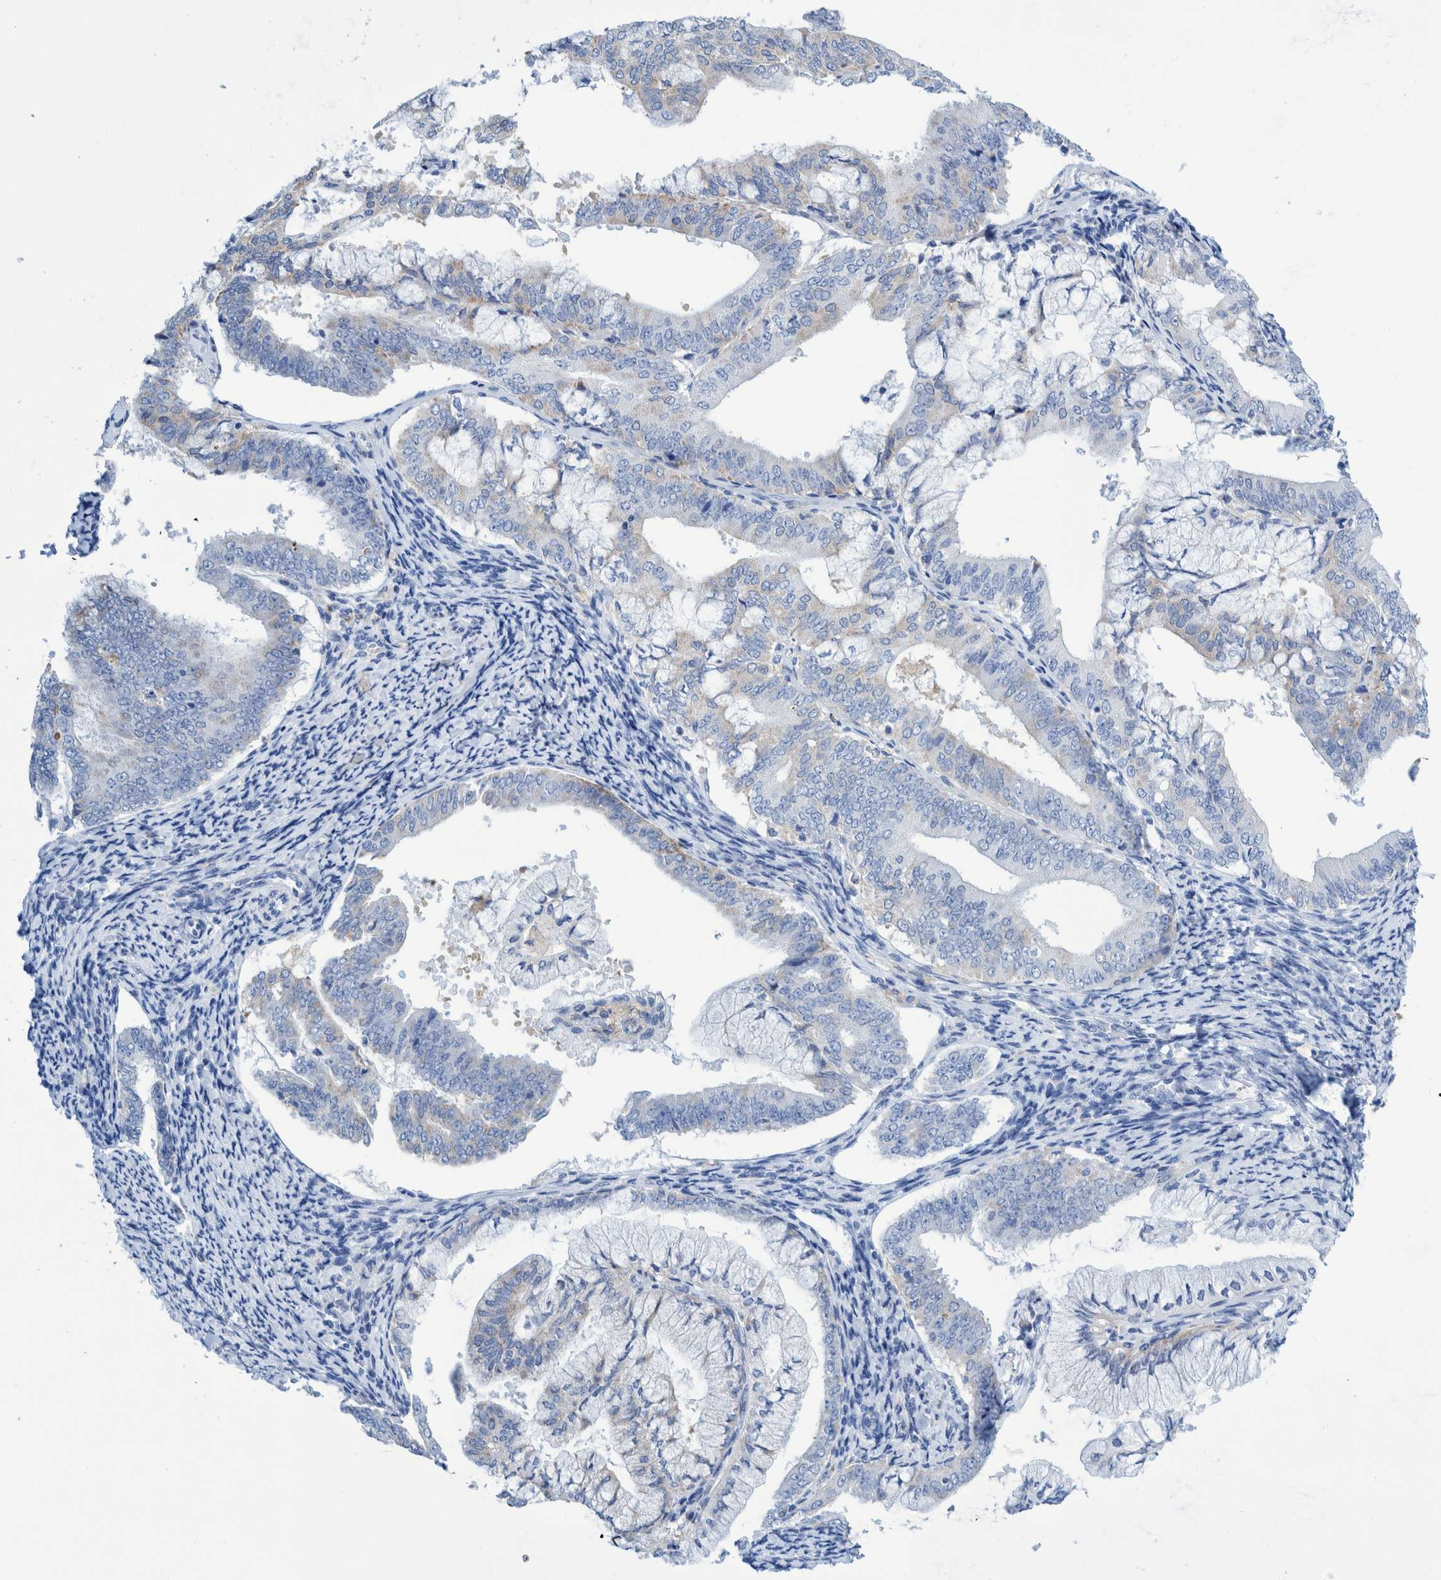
{"staining": {"intensity": "negative", "quantity": "none", "location": "none"}, "tissue": "endometrial cancer", "cell_type": "Tumor cells", "image_type": "cancer", "snomed": [{"axis": "morphology", "description": "Adenocarcinoma, NOS"}, {"axis": "topography", "description": "Endometrium"}], "caption": "Photomicrograph shows no significant protein positivity in tumor cells of adenocarcinoma (endometrial). (Brightfield microscopy of DAB immunohistochemistry at high magnification).", "gene": "KRT14", "patient": {"sex": "female", "age": 63}}